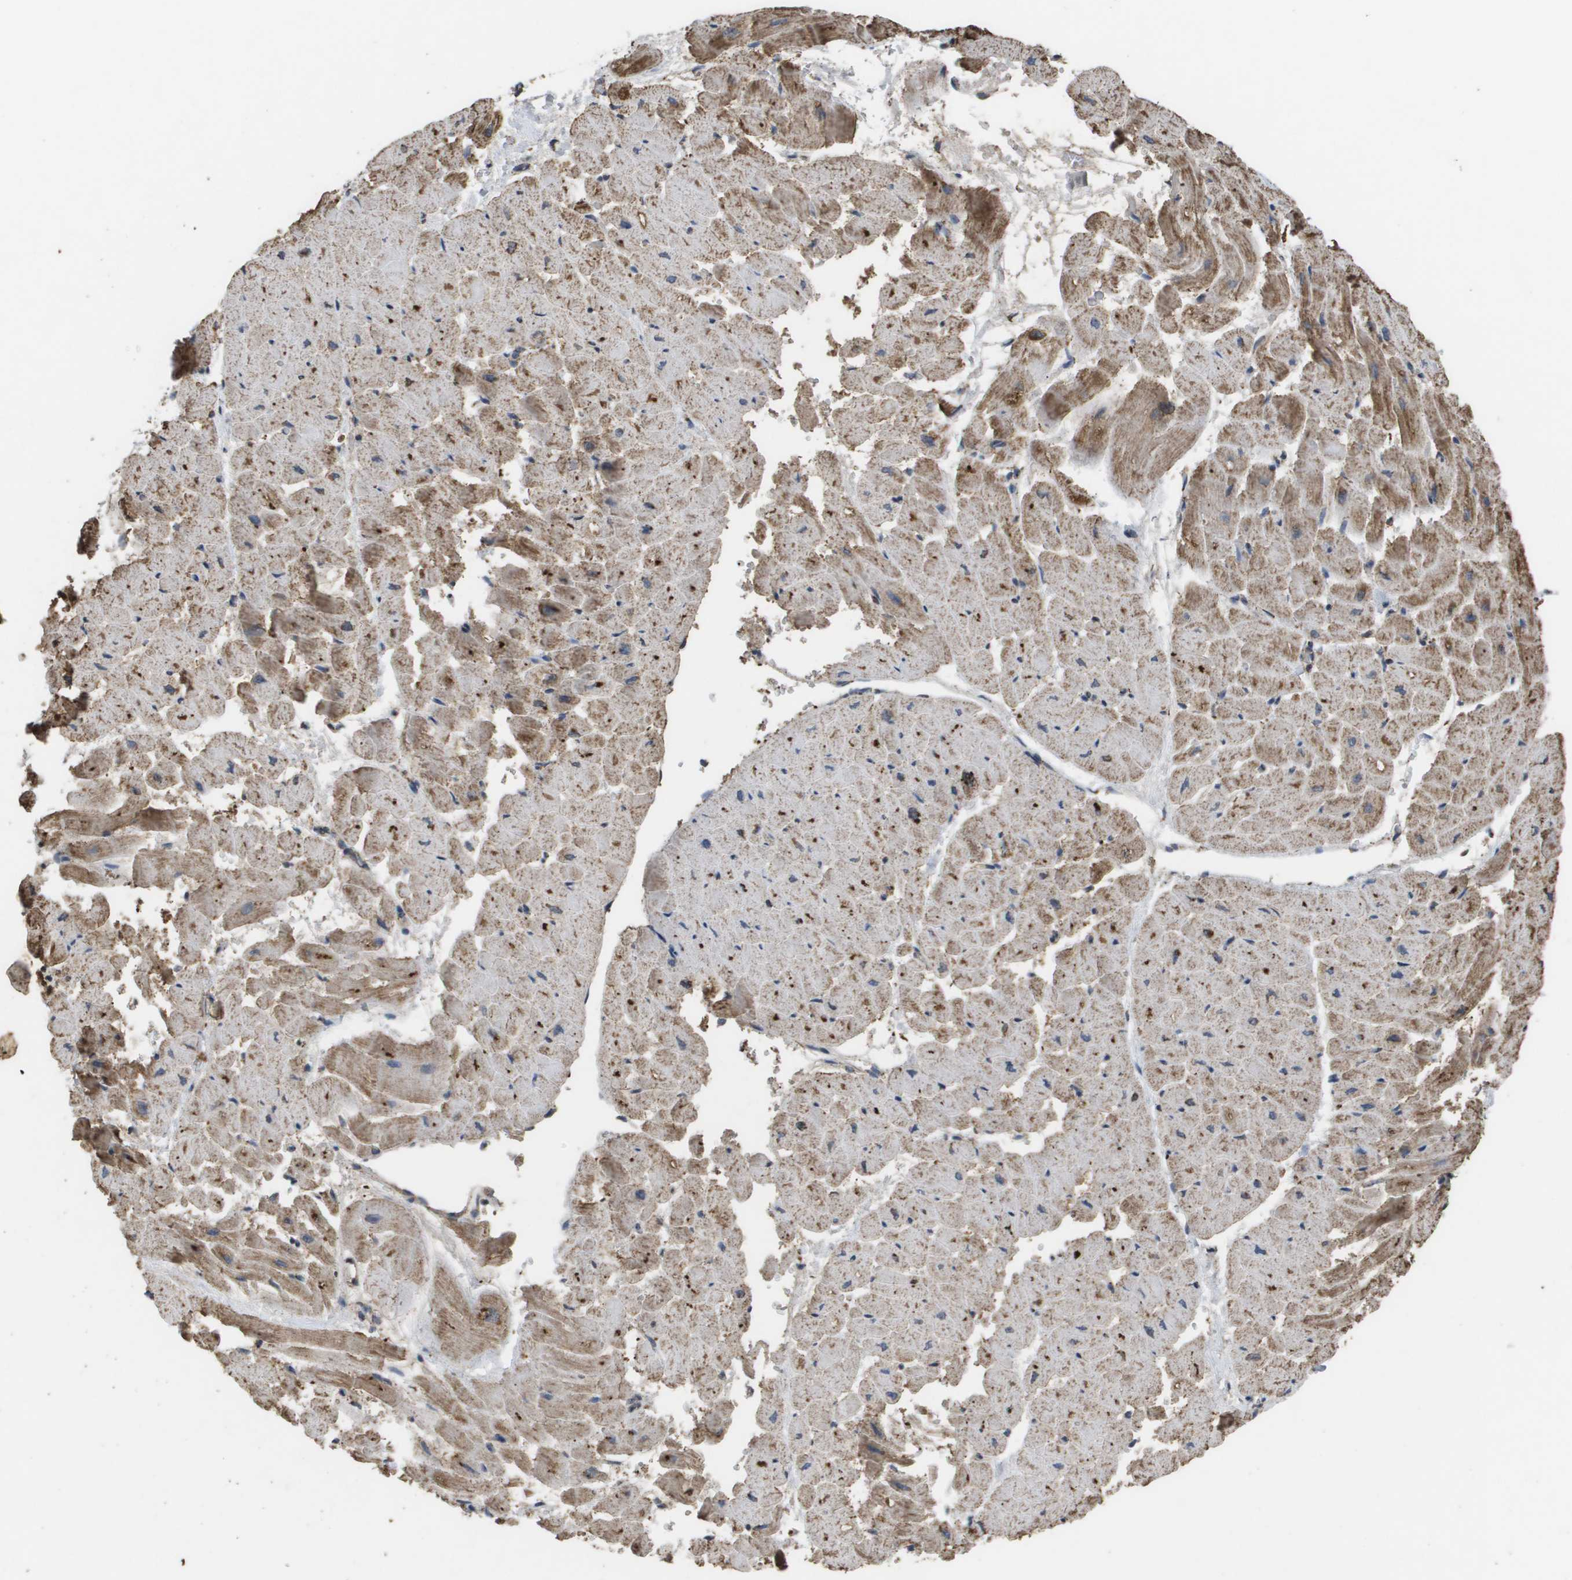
{"staining": {"intensity": "moderate", "quantity": ">75%", "location": "cytoplasmic/membranous"}, "tissue": "heart muscle", "cell_type": "Cardiomyocytes", "image_type": "normal", "snomed": [{"axis": "morphology", "description": "Normal tissue, NOS"}, {"axis": "topography", "description": "Heart"}], "caption": "A brown stain shows moderate cytoplasmic/membranous expression of a protein in cardiomyocytes of unremarkable heart muscle. (IHC, brightfield microscopy, high magnification).", "gene": "HSPE1", "patient": {"sex": "male", "age": 45}}